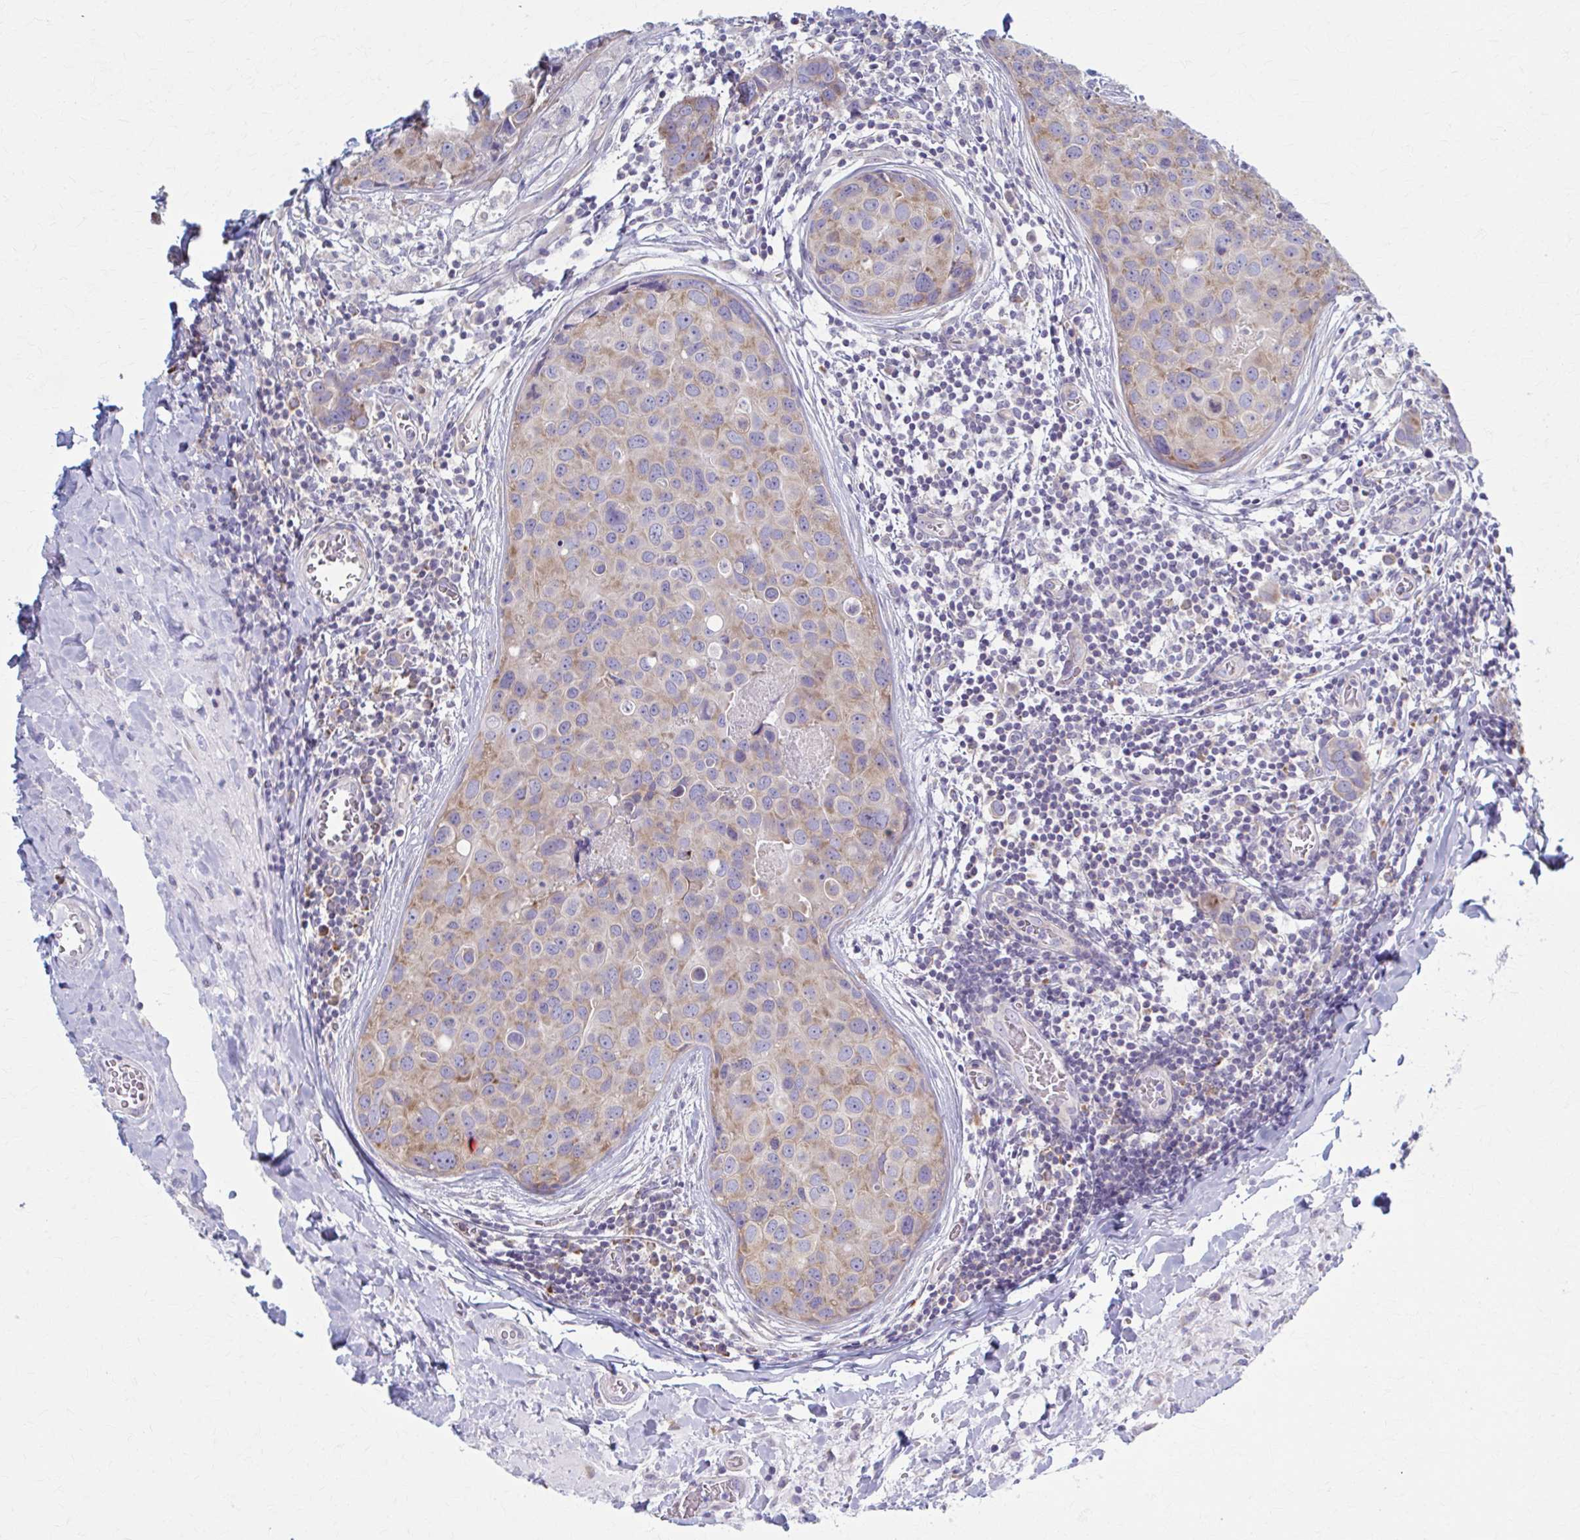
{"staining": {"intensity": "weak", "quantity": "25%-75%", "location": "cytoplasmic/membranous"}, "tissue": "breast cancer", "cell_type": "Tumor cells", "image_type": "cancer", "snomed": [{"axis": "morphology", "description": "Duct carcinoma"}, {"axis": "topography", "description": "Breast"}], "caption": "Approximately 25%-75% of tumor cells in human invasive ductal carcinoma (breast) reveal weak cytoplasmic/membranous protein positivity as visualized by brown immunohistochemical staining.", "gene": "PRKRA", "patient": {"sex": "female", "age": 24}}